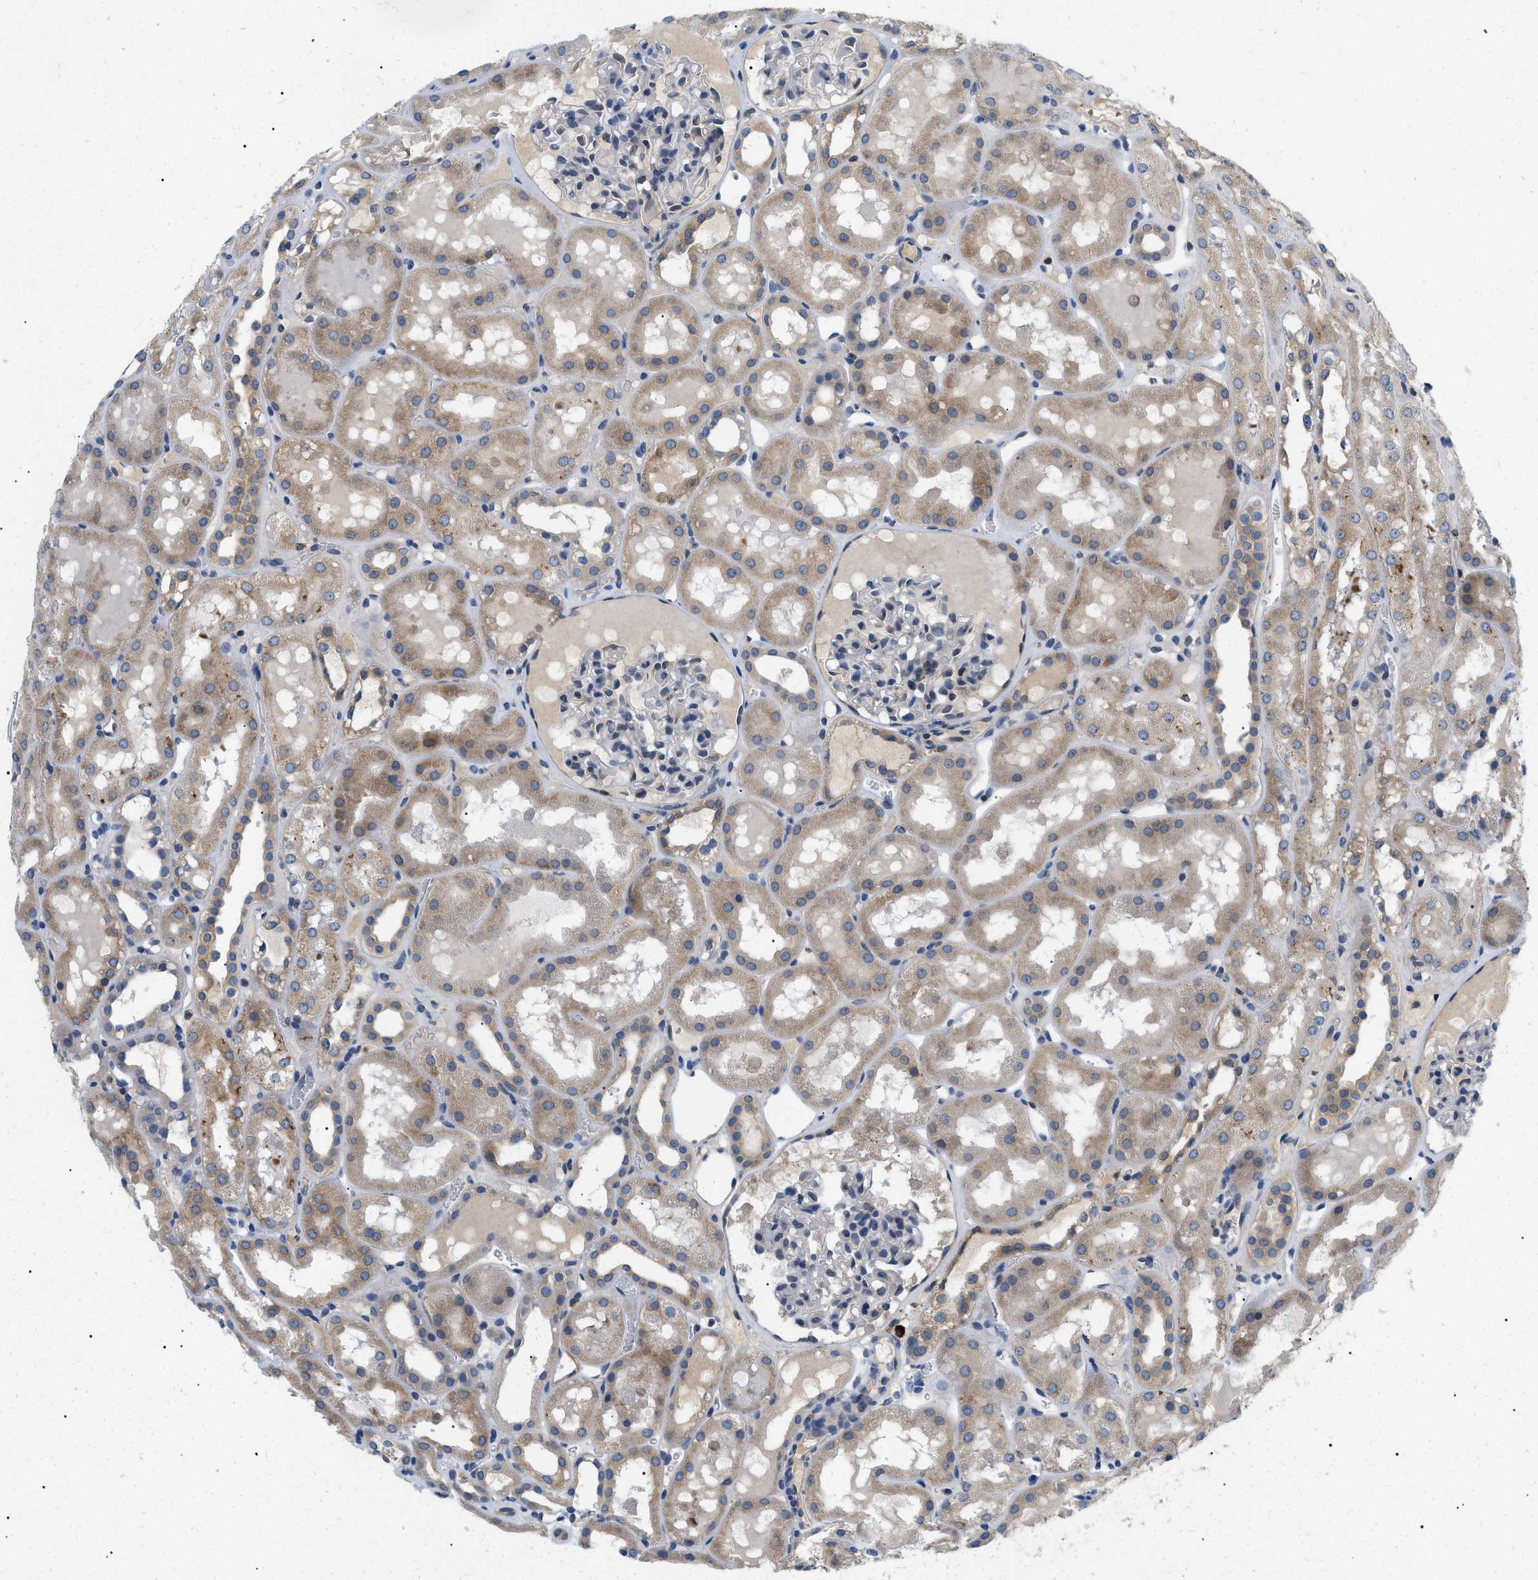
{"staining": {"intensity": "weak", "quantity": "<25%", "location": "cytoplasmic/membranous"}, "tissue": "kidney", "cell_type": "Cells in glomeruli", "image_type": "normal", "snomed": [{"axis": "morphology", "description": "Normal tissue, NOS"}, {"axis": "topography", "description": "Kidney"}, {"axis": "topography", "description": "Urinary bladder"}], "caption": "Histopathology image shows no protein staining in cells in glomeruli of unremarkable kidney.", "gene": "DERL1", "patient": {"sex": "male", "age": 16}}